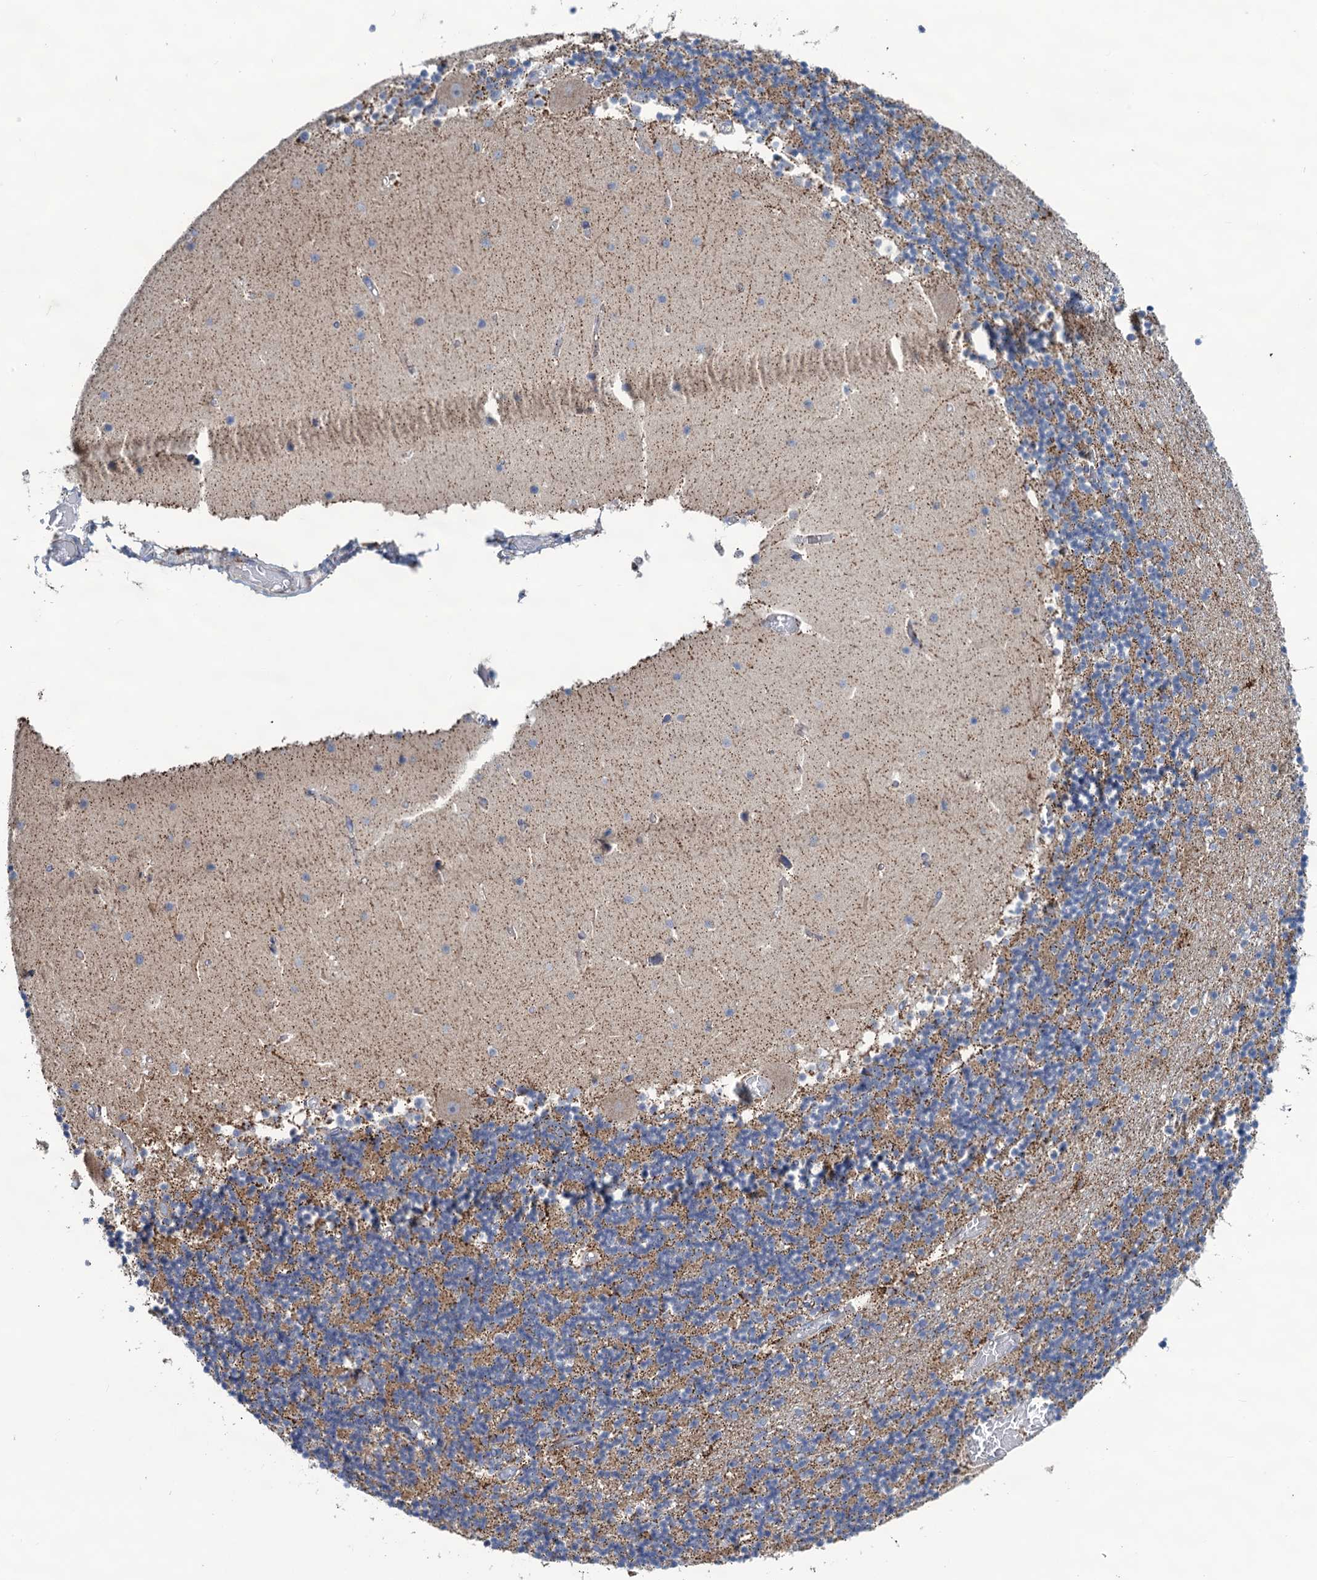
{"staining": {"intensity": "moderate", "quantity": ">75%", "location": "cytoplasmic/membranous"}, "tissue": "cerebellum", "cell_type": "Cells in granular layer", "image_type": "normal", "snomed": [{"axis": "morphology", "description": "Normal tissue, NOS"}, {"axis": "topography", "description": "Cerebellum"}], "caption": "Immunohistochemistry photomicrograph of normal cerebellum stained for a protein (brown), which shows medium levels of moderate cytoplasmic/membranous positivity in approximately >75% of cells in granular layer.", "gene": "ANKS3", "patient": {"sex": "female", "age": 28}}